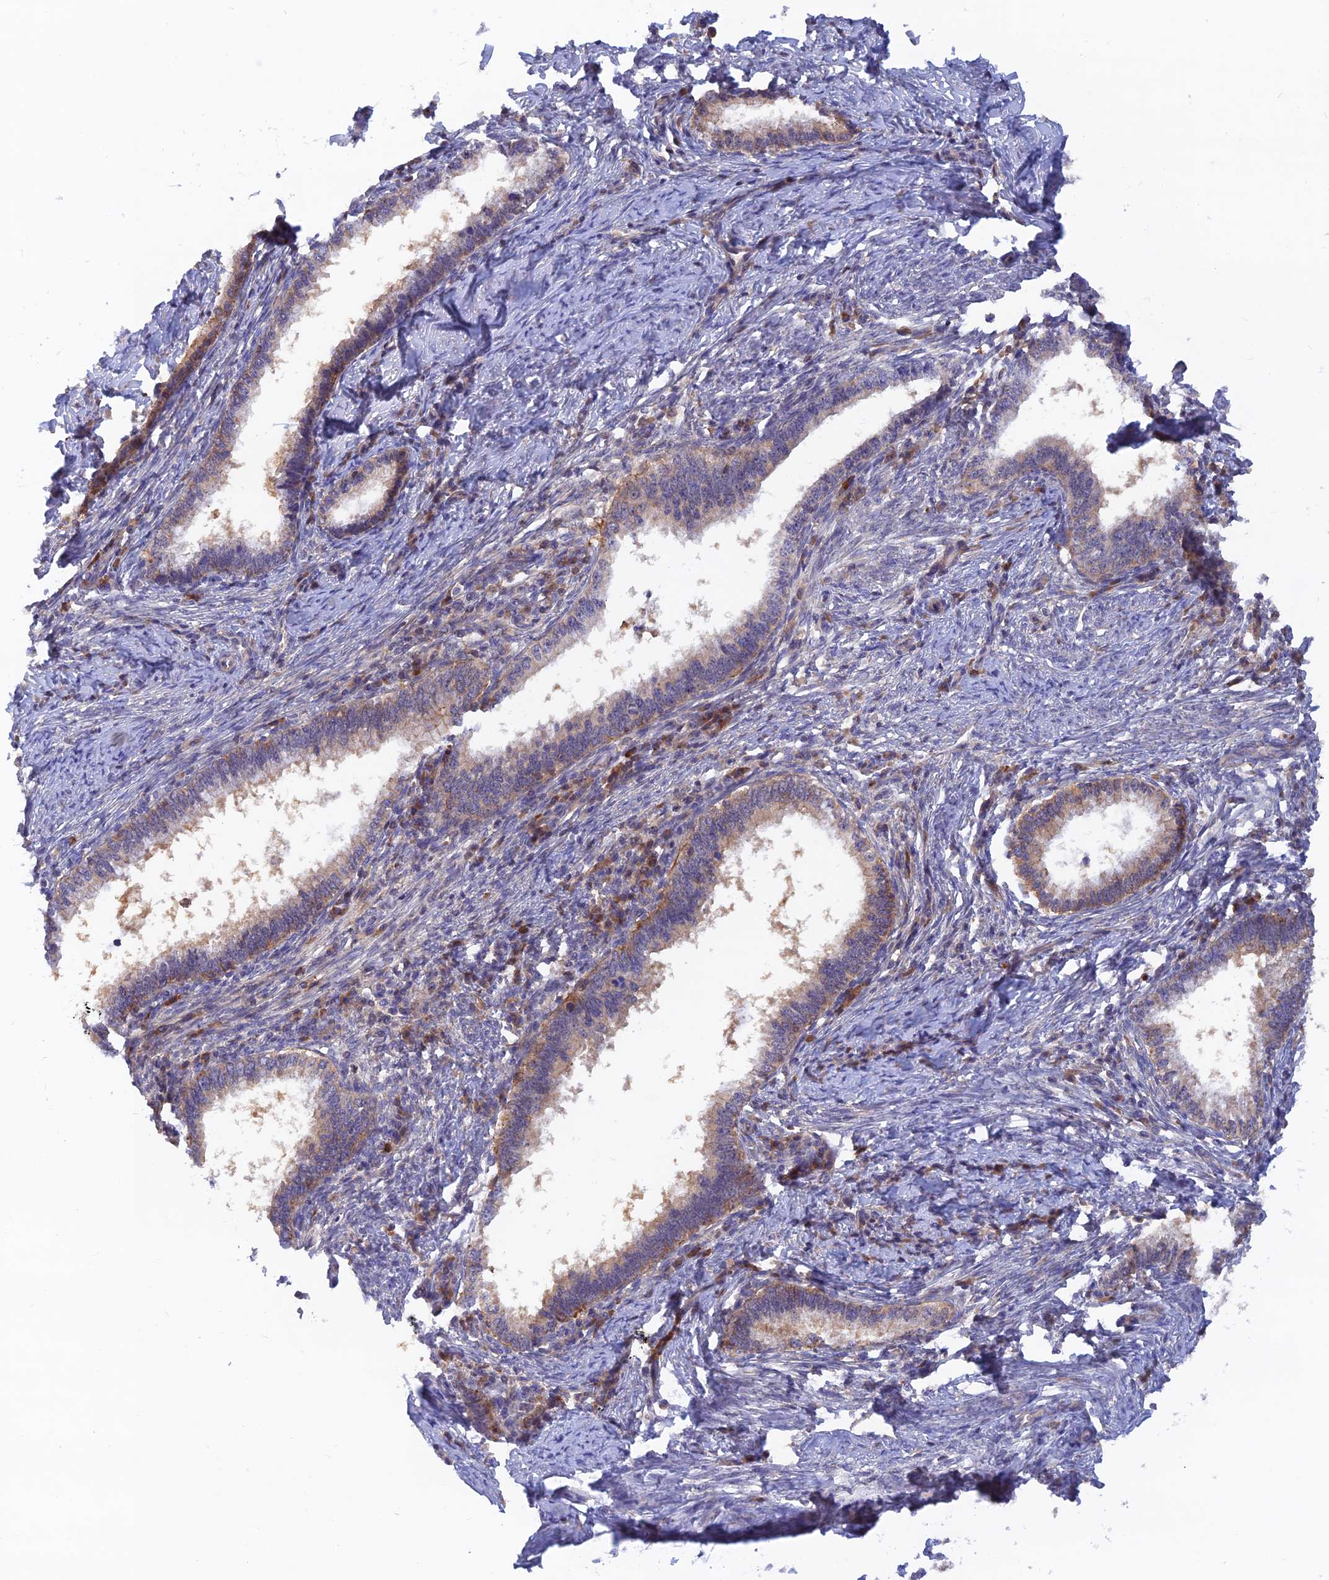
{"staining": {"intensity": "weak", "quantity": "25%-75%", "location": "cytoplasmic/membranous"}, "tissue": "cervical cancer", "cell_type": "Tumor cells", "image_type": "cancer", "snomed": [{"axis": "morphology", "description": "Adenocarcinoma, NOS"}, {"axis": "topography", "description": "Cervix"}], "caption": "A brown stain shows weak cytoplasmic/membranous expression of a protein in cervical adenocarcinoma tumor cells.", "gene": "DNAJC16", "patient": {"sex": "female", "age": 36}}